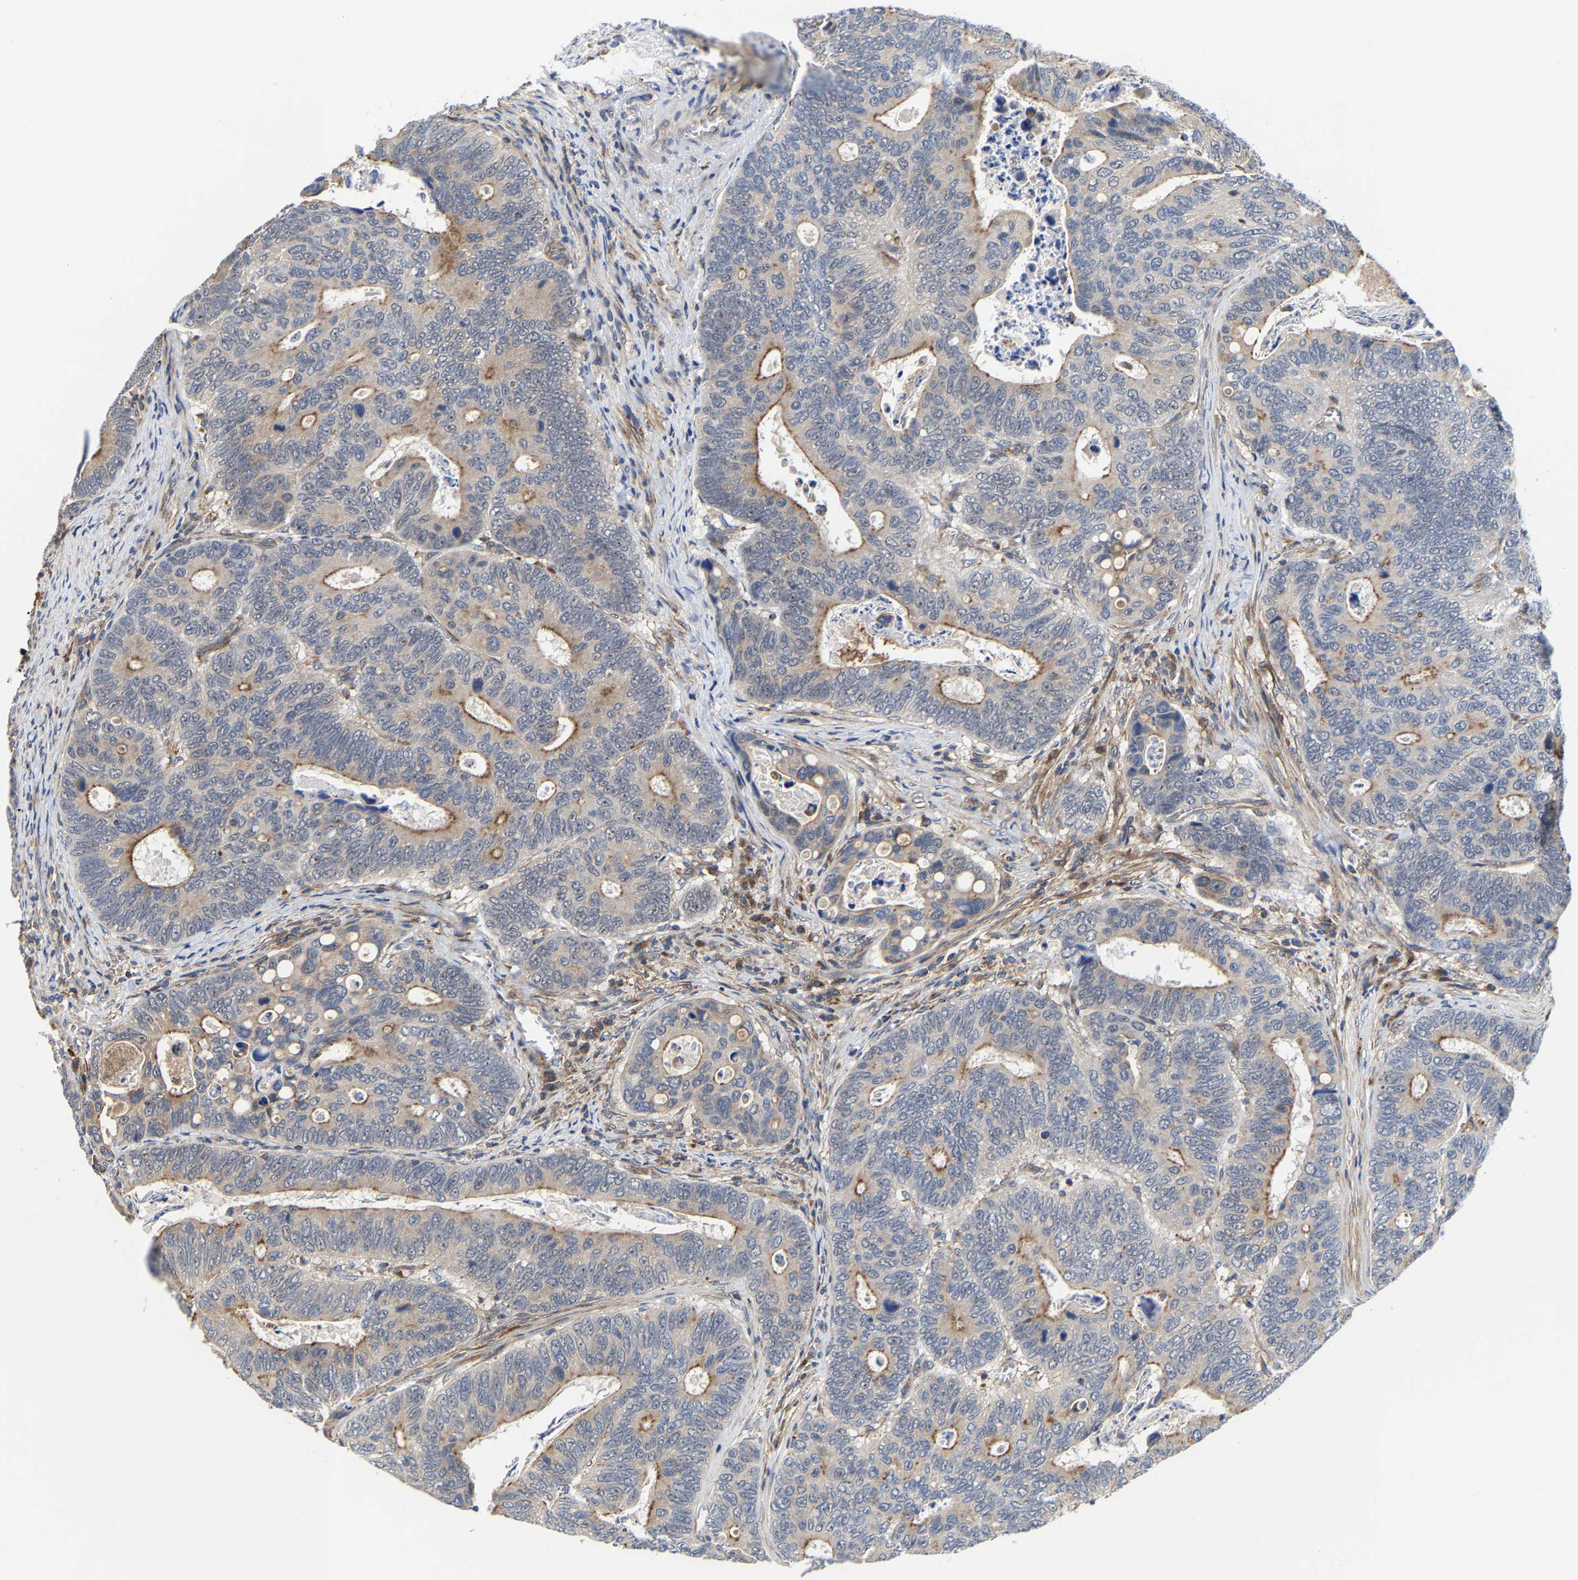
{"staining": {"intensity": "moderate", "quantity": ">75%", "location": "cytoplasmic/membranous"}, "tissue": "colorectal cancer", "cell_type": "Tumor cells", "image_type": "cancer", "snomed": [{"axis": "morphology", "description": "Inflammation, NOS"}, {"axis": "morphology", "description": "Adenocarcinoma, NOS"}, {"axis": "topography", "description": "Colon"}], "caption": "DAB immunohistochemical staining of adenocarcinoma (colorectal) displays moderate cytoplasmic/membranous protein expression in about >75% of tumor cells.", "gene": "PFKFB3", "patient": {"sex": "male", "age": 72}}